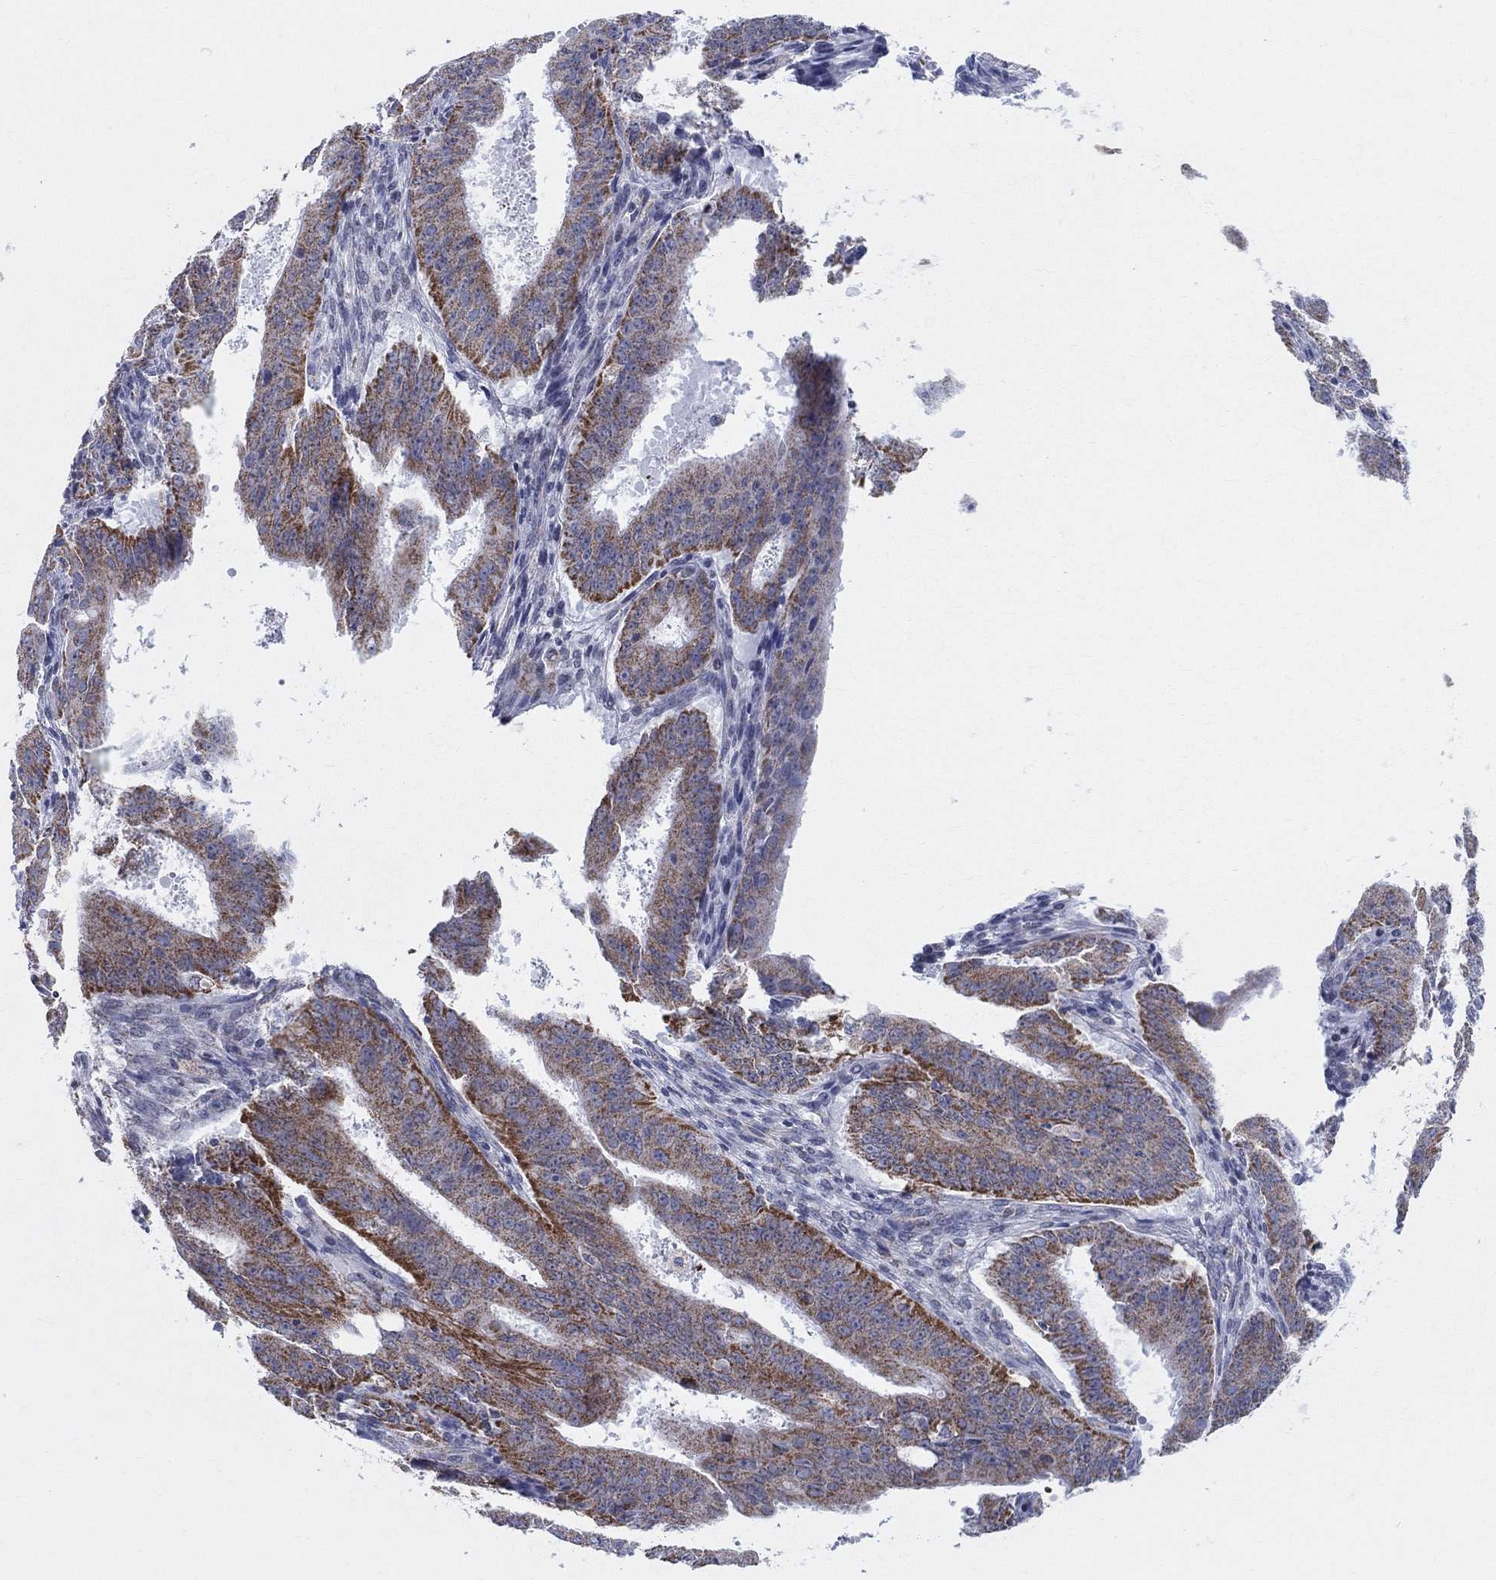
{"staining": {"intensity": "strong", "quantity": "25%-75%", "location": "cytoplasmic/membranous"}, "tissue": "ovarian cancer", "cell_type": "Tumor cells", "image_type": "cancer", "snomed": [{"axis": "morphology", "description": "Carcinoma, endometroid"}, {"axis": "topography", "description": "Ovary"}], "caption": "The image exhibits immunohistochemical staining of ovarian cancer (endometroid carcinoma). There is strong cytoplasmic/membranous positivity is seen in approximately 25%-75% of tumor cells.", "gene": "KISS1R", "patient": {"sex": "female", "age": 42}}